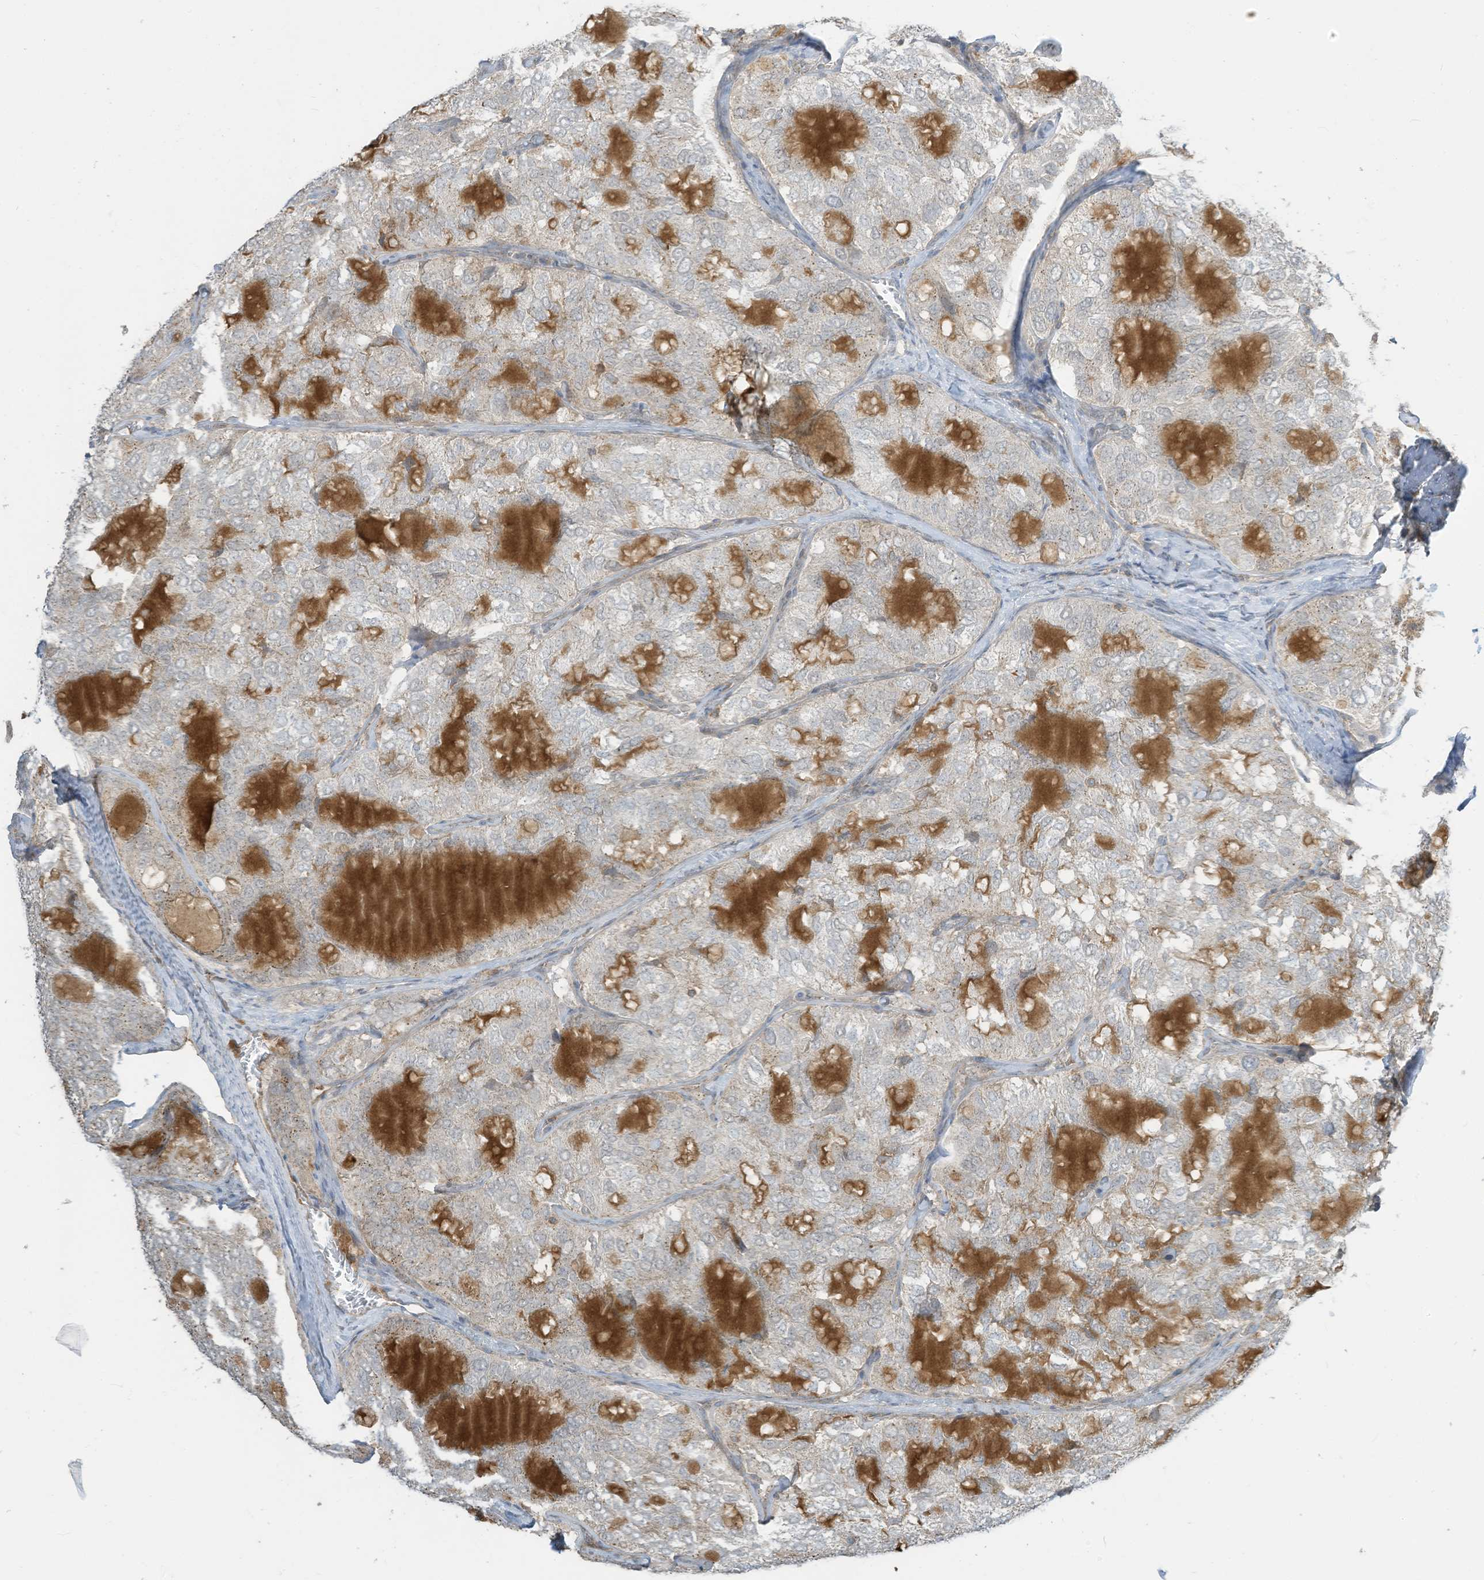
{"staining": {"intensity": "negative", "quantity": "none", "location": "none"}, "tissue": "thyroid cancer", "cell_type": "Tumor cells", "image_type": "cancer", "snomed": [{"axis": "morphology", "description": "Follicular adenoma carcinoma, NOS"}, {"axis": "topography", "description": "Thyroid gland"}], "caption": "A high-resolution histopathology image shows immunohistochemistry (IHC) staining of thyroid follicular adenoma carcinoma, which reveals no significant positivity in tumor cells.", "gene": "PARVG", "patient": {"sex": "male", "age": 75}}